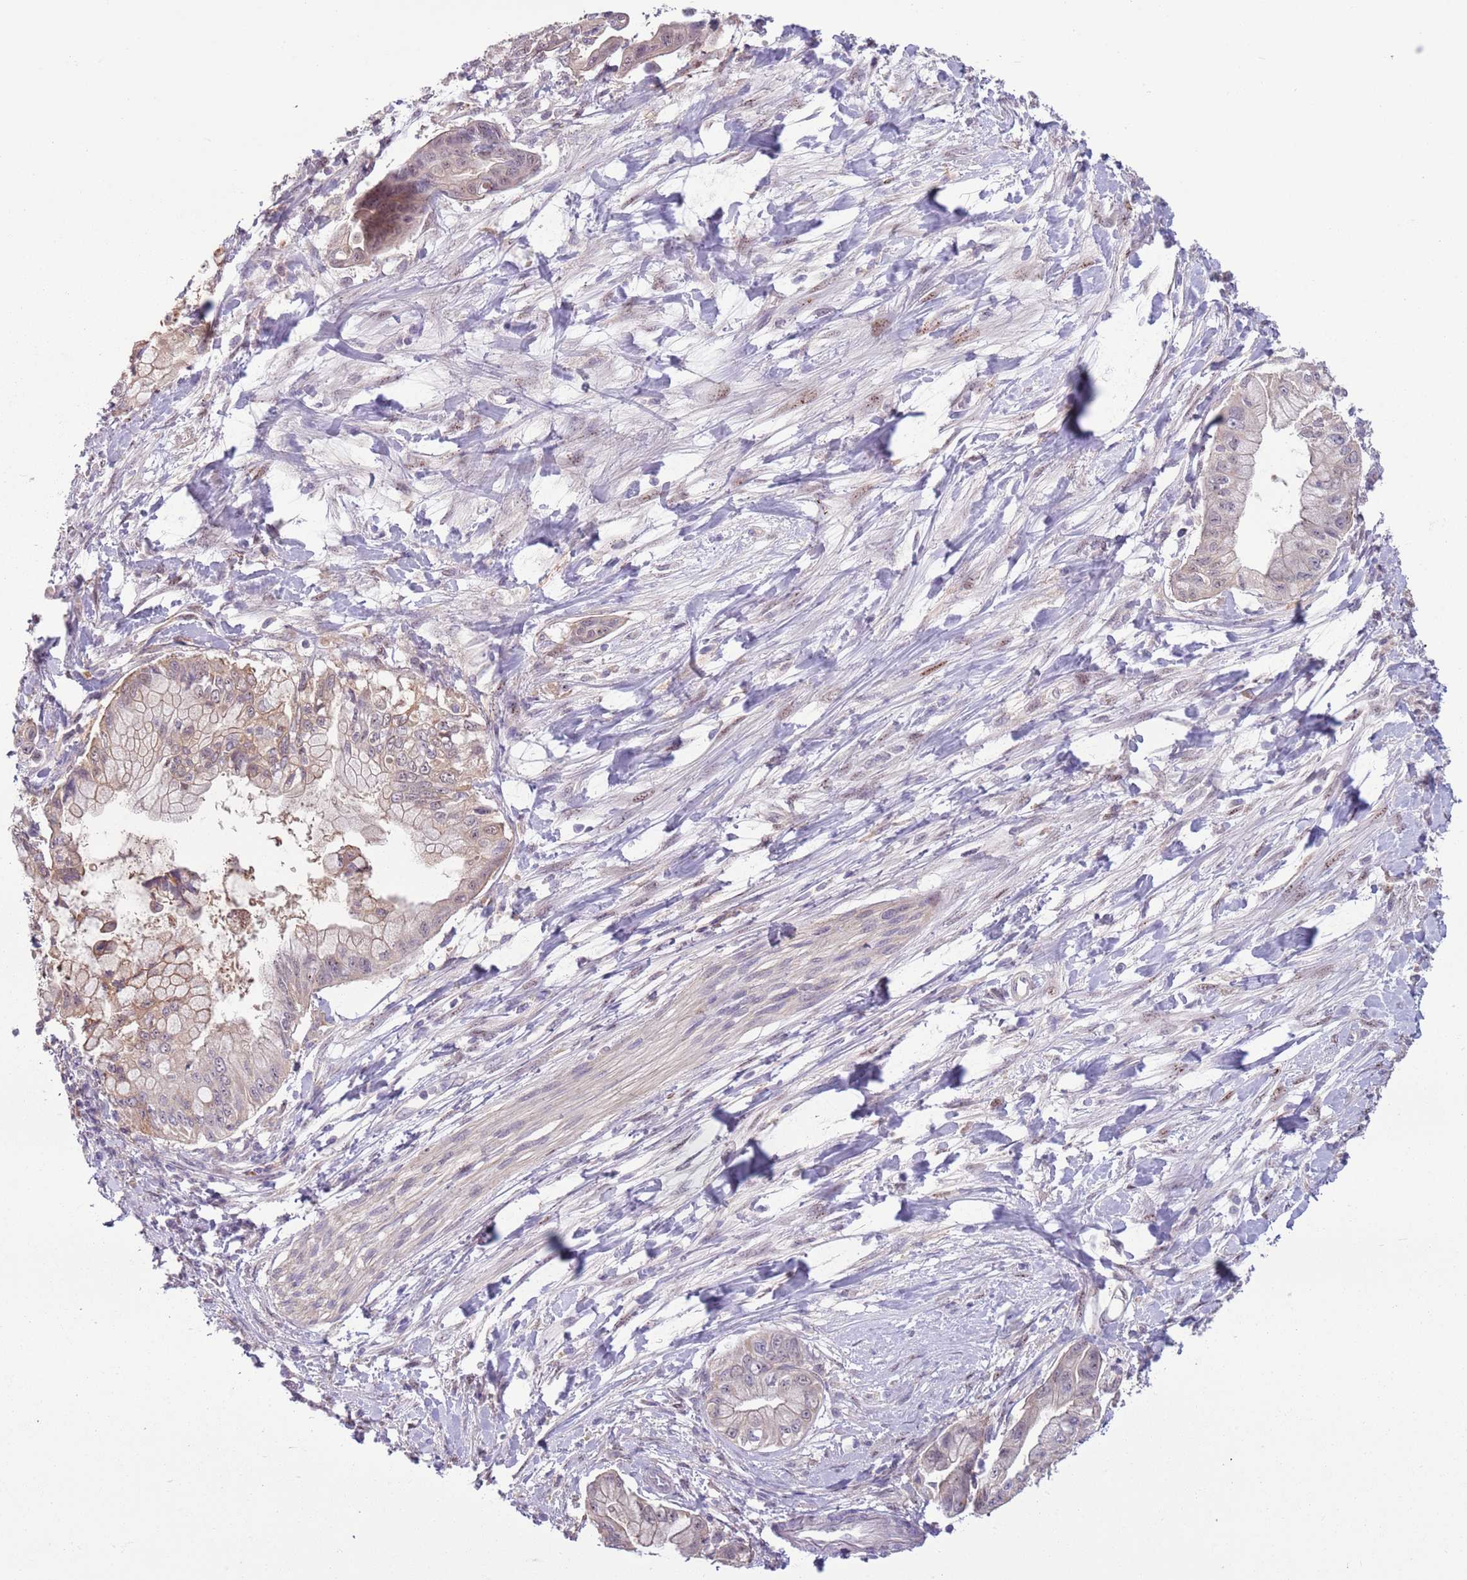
{"staining": {"intensity": "weak", "quantity": "25%-75%", "location": "cytoplasmic/membranous"}, "tissue": "pancreatic cancer", "cell_type": "Tumor cells", "image_type": "cancer", "snomed": [{"axis": "morphology", "description": "Adenocarcinoma, NOS"}, {"axis": "topography", "description": "Pancreas"}], "caption": "Immunohistochemistry (IHC) of human pancreatic cancer exhibits low levels of weak cytoplasmic/membranous staining in approximately 25%-75% of tumor cells.", "gene": "CAPN9", "patient": {"sex": "male", "age": 48}}